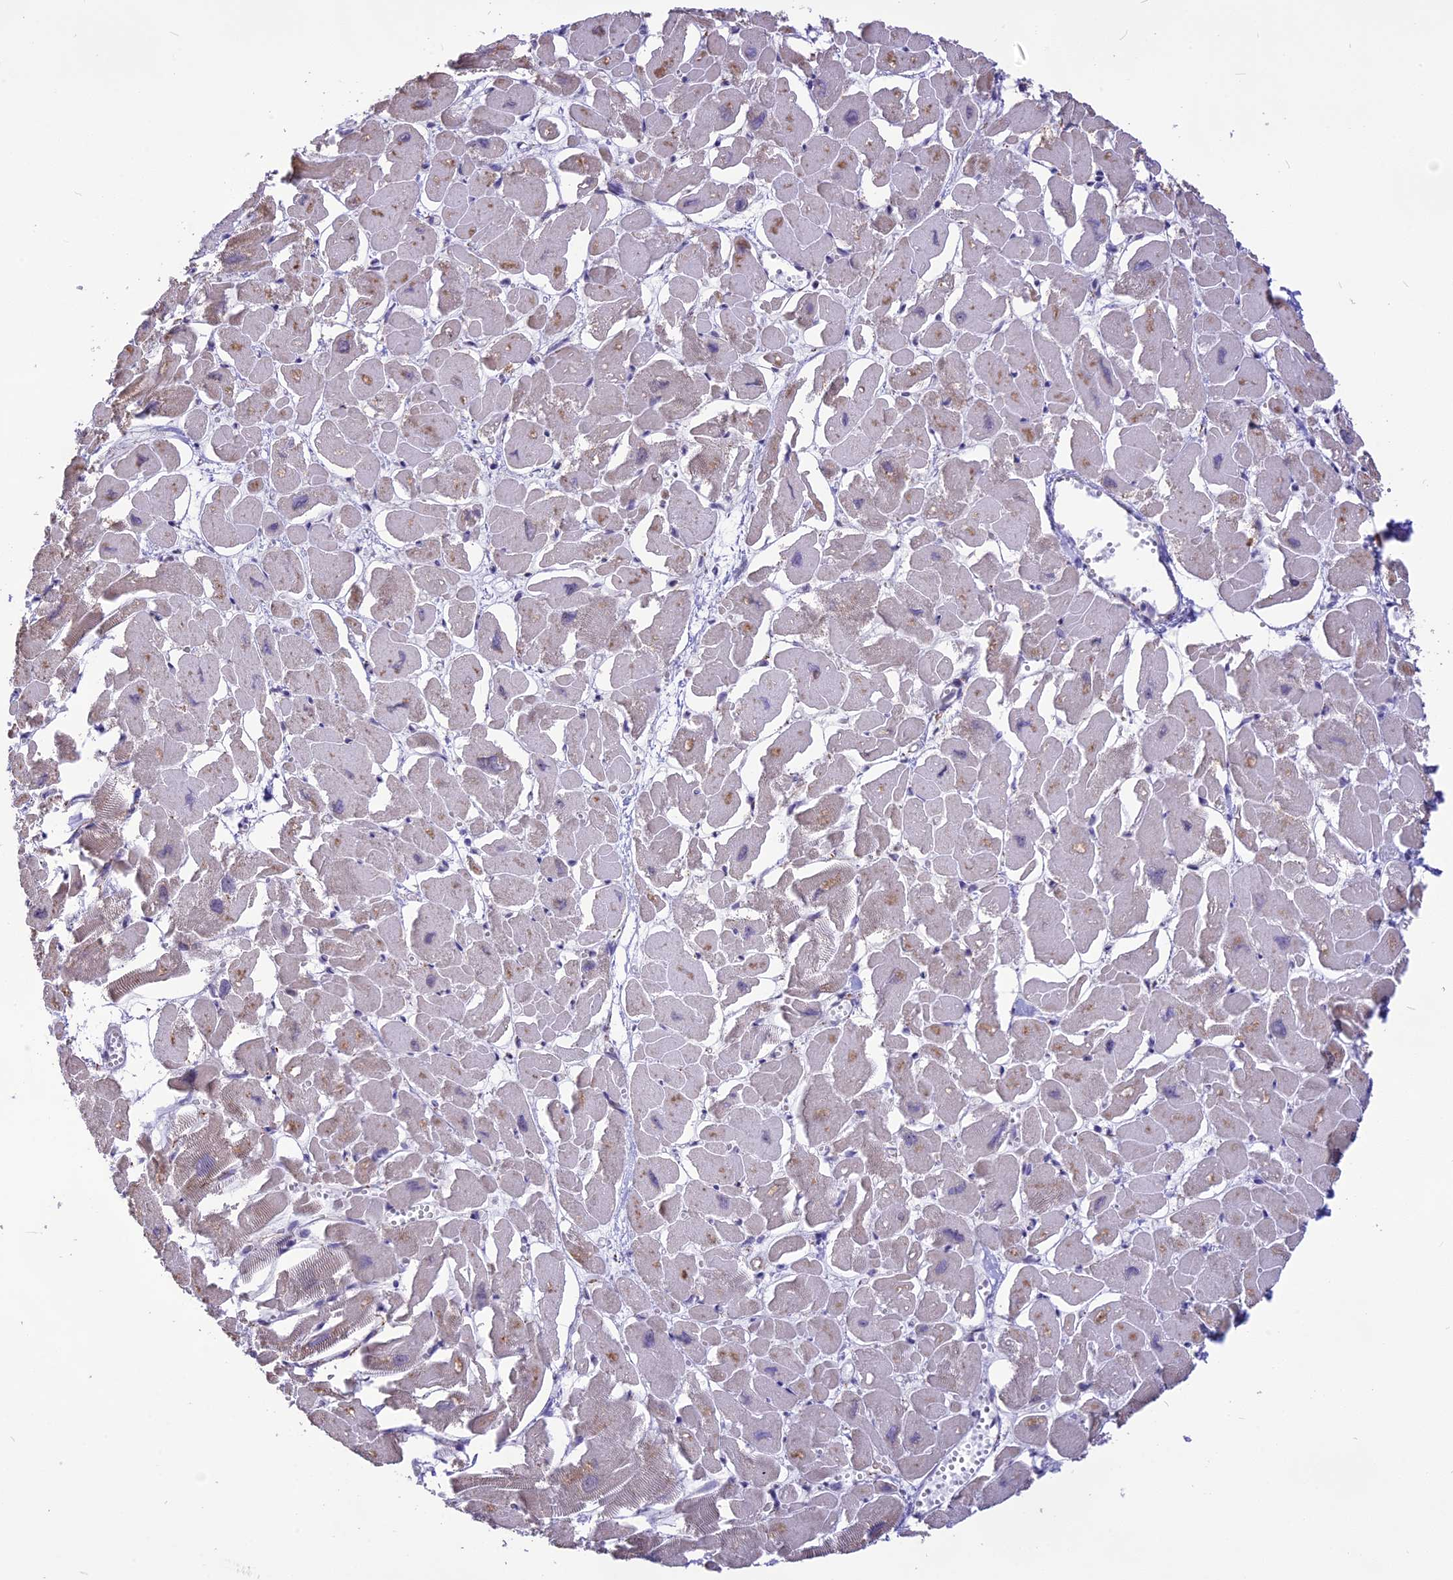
{"staining": {"intensity": "weak", "quantity": "25%-75%", "location": "cytoplasmic/membranous"}, "tissue": "heart muscle", "cell_type": "Cardiomyocytes", "image_type": "normal", "snomed": [{"axis": "morphology", "description": "Normal tissue, NOS"}, {"axis": "topography", "description": "Heart"}], "caption": "Protein expression analysis of normal human heart muscle reveals weak cytoplasmic/membranous expression in approximately 25%-75% of cardiomyocytes.", "gene": "CMSS1", "patient": {"sex": "male", "age": 54}}